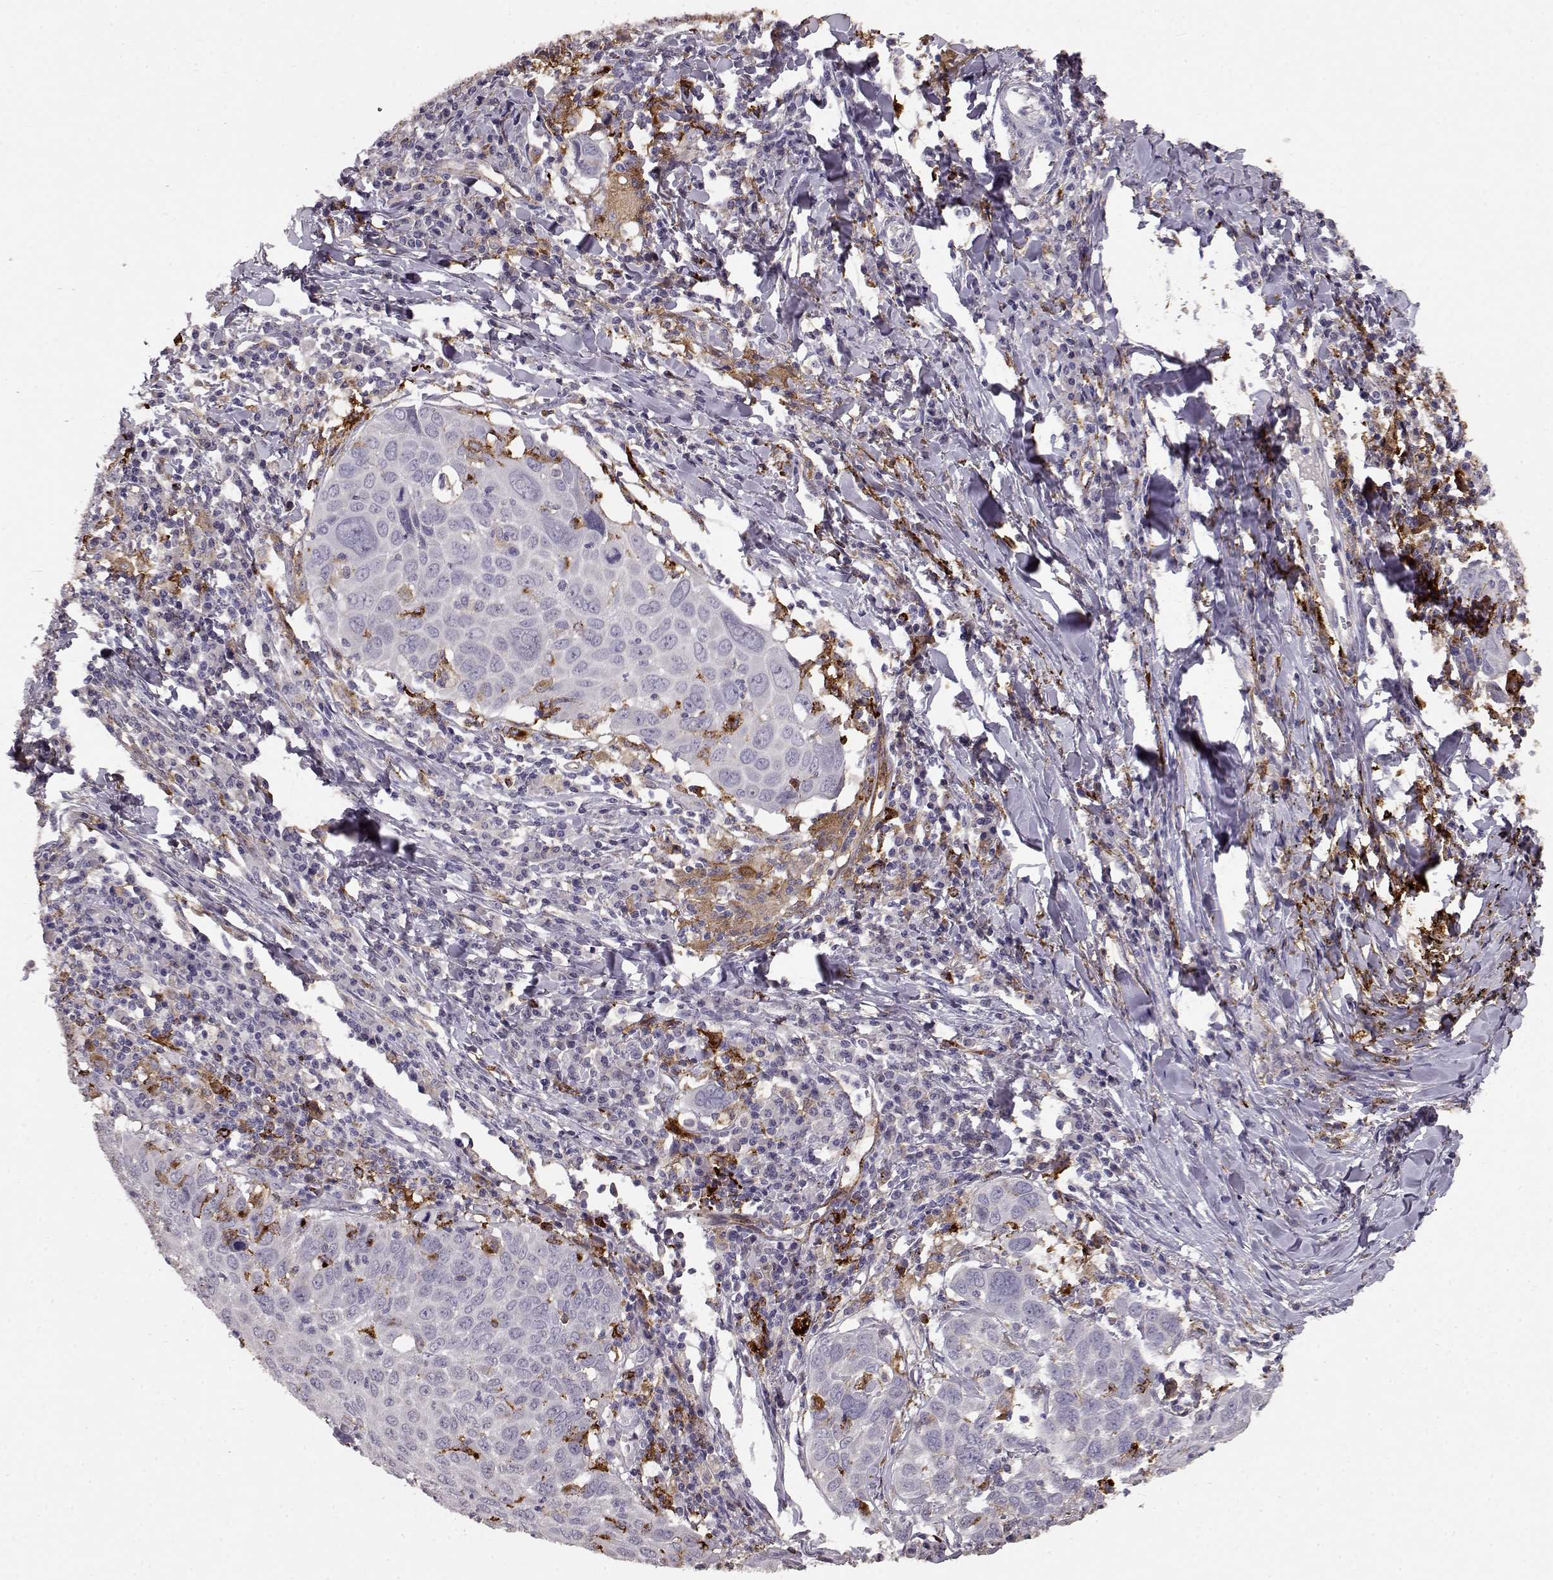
{"staining": {"intensity": "negative", "quantity": "none", "location": "none"}, "tissue": "lung cancer", "cell_type": "Tumor cells", "image_type": "cancer", "snomed": [{"axis": "morphology", "description": "Squamous cell carcinoma, NOS"}, {"axis": "topography", "description": "Lung"}], "caption": "A photomicrograph of lung cancer stained for a protein exhibits no brown staining in tumor cells. (Stains: DAB (3,3'-diaminobenzidine) immunohistochemistry with hematoxylin counter stain, Microscopy: brightfield microscopy at high magnification).", "gene": "CCNF", "patient": {"sex": "male", "age": 57}}